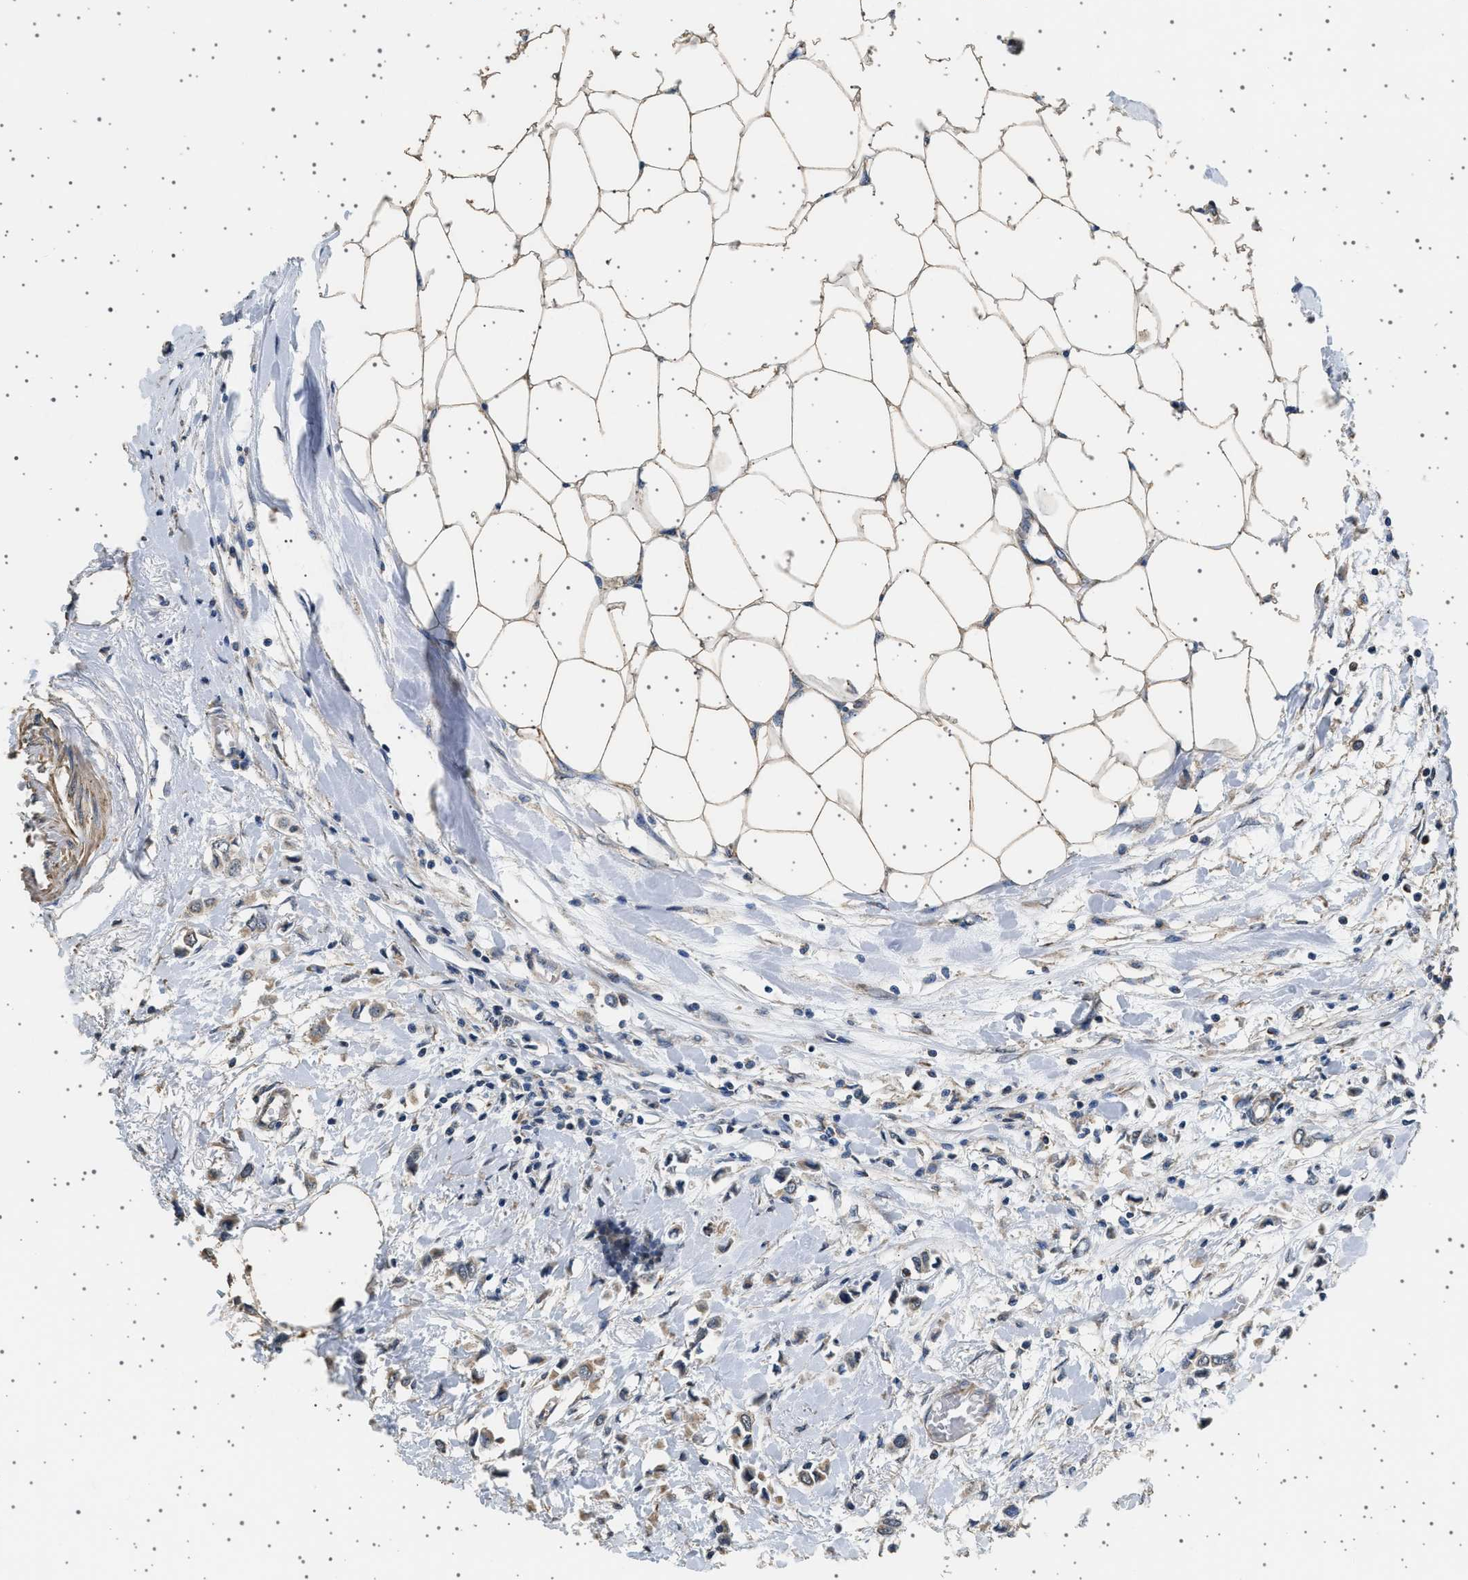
{"staining": {"intensity": "weak", "quantity": ">75%", "location": "cytoplasmic/membranous"}, "tissue": "breast cancer", "cell_type": "Tumor cells", "image_type": "cancer", "snomed": [{"axis": "morphology", "description": "Lobular carcinoma"}, {"axis": "topography", "description": "Breast"}], "caption": "An IHC histopathology image of neoplastic tissue is shown. Protein staining in brown shows weak cytoplasmic/membranous positivity in breast cancer within tumor cells.", "gene": "KCNA4", "patient": {"sex": "female", "age": 51}}